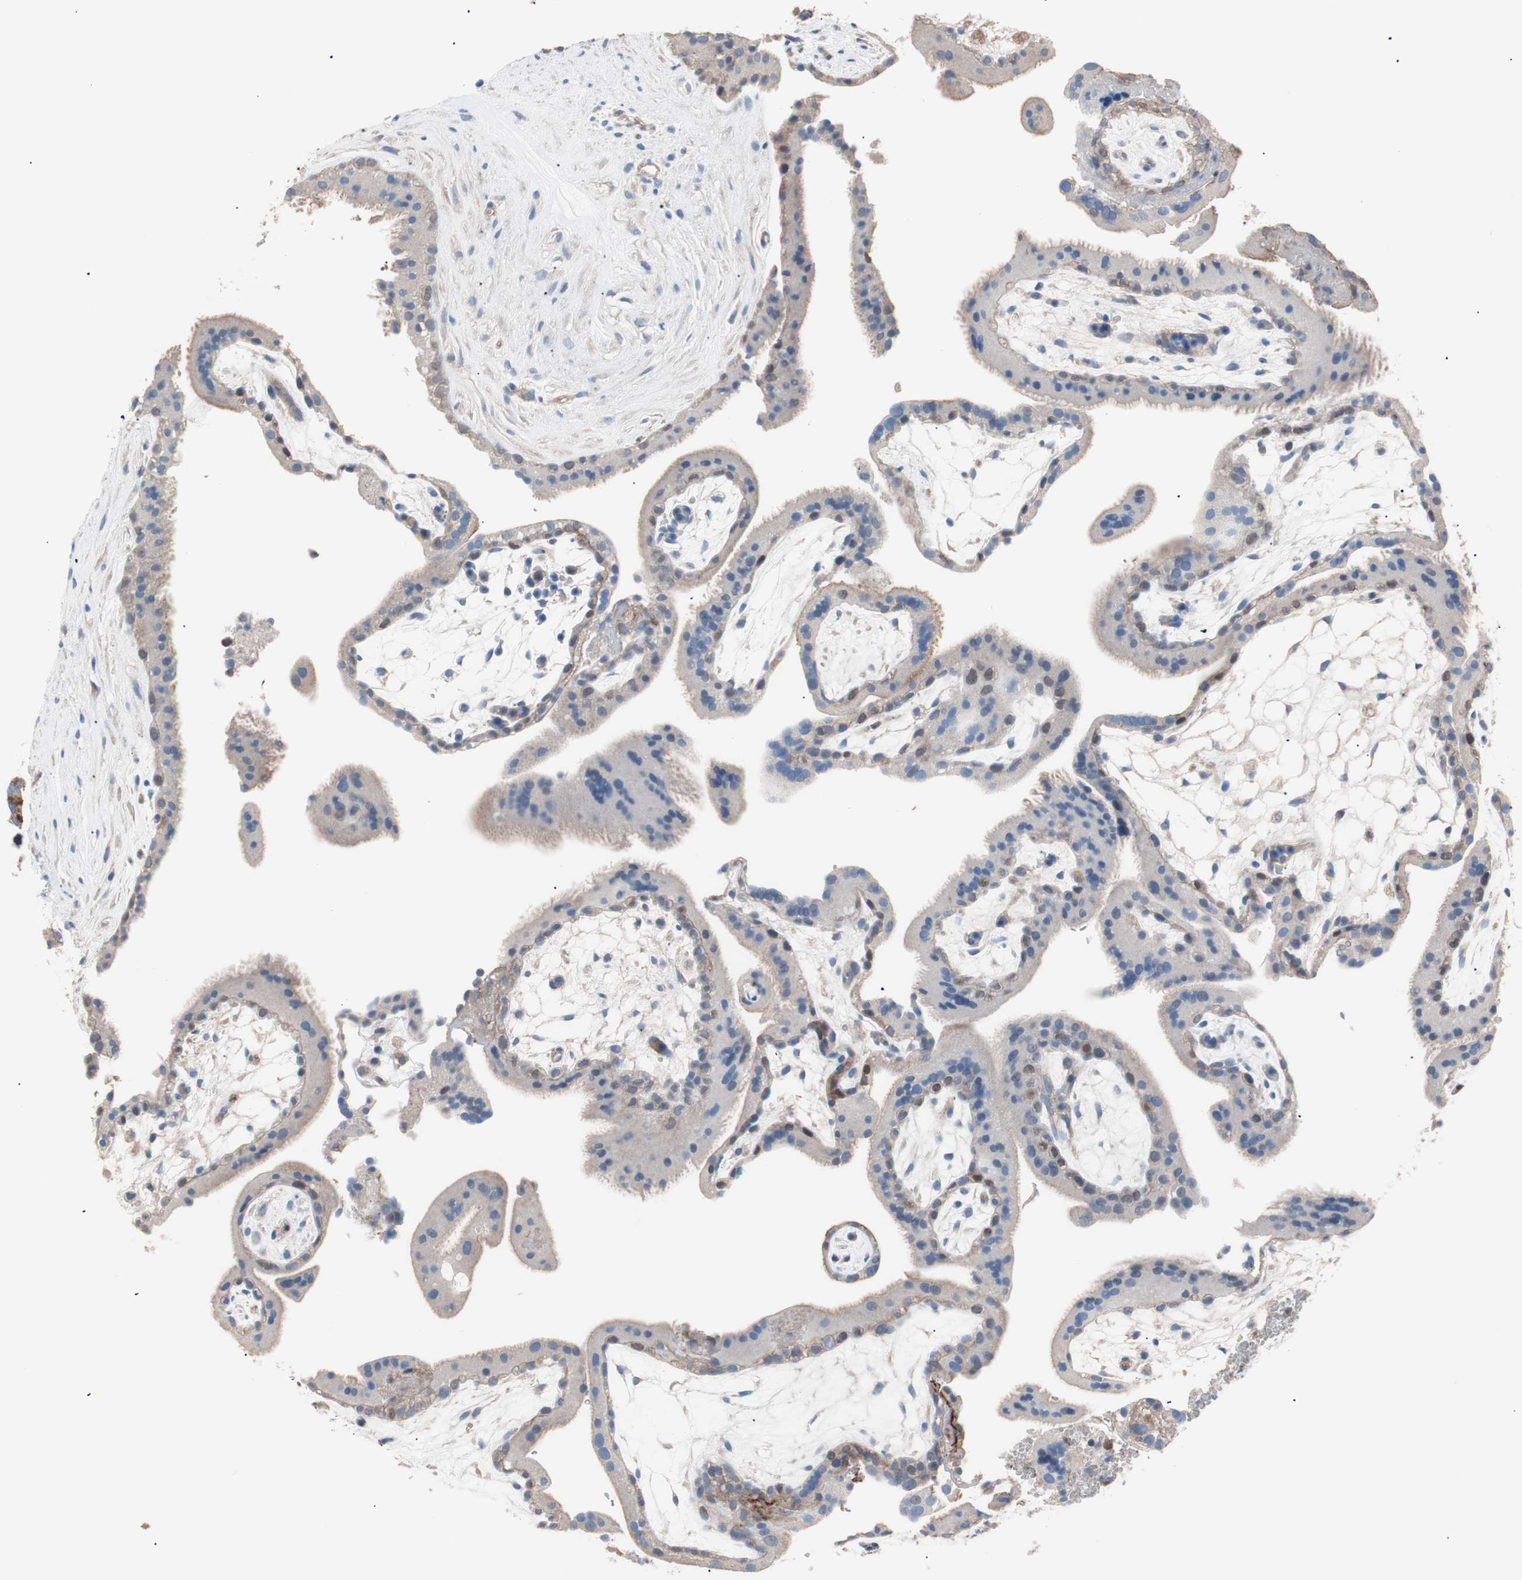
{"staining": {"intensity": "weak", "quantity": ">75%", "location": "cytoplasmic/membranous"}, "tissue": "placenta", "cell_type": "Trophoblastic cells", "image_type": "normal", "snomed": [{"axis": "morphology", "description": "Normal tissue, NOS"}, {"axis": "topography", "description": "Placenta"}], "caption": "Brown immunohistochemical staining in benign human placenta reveals weak cytoplasmic/membranous positivity in about >75% of trophoblastic cells.", "gene": "GPR160", "patient": {"sex": "female", "age": 19}}